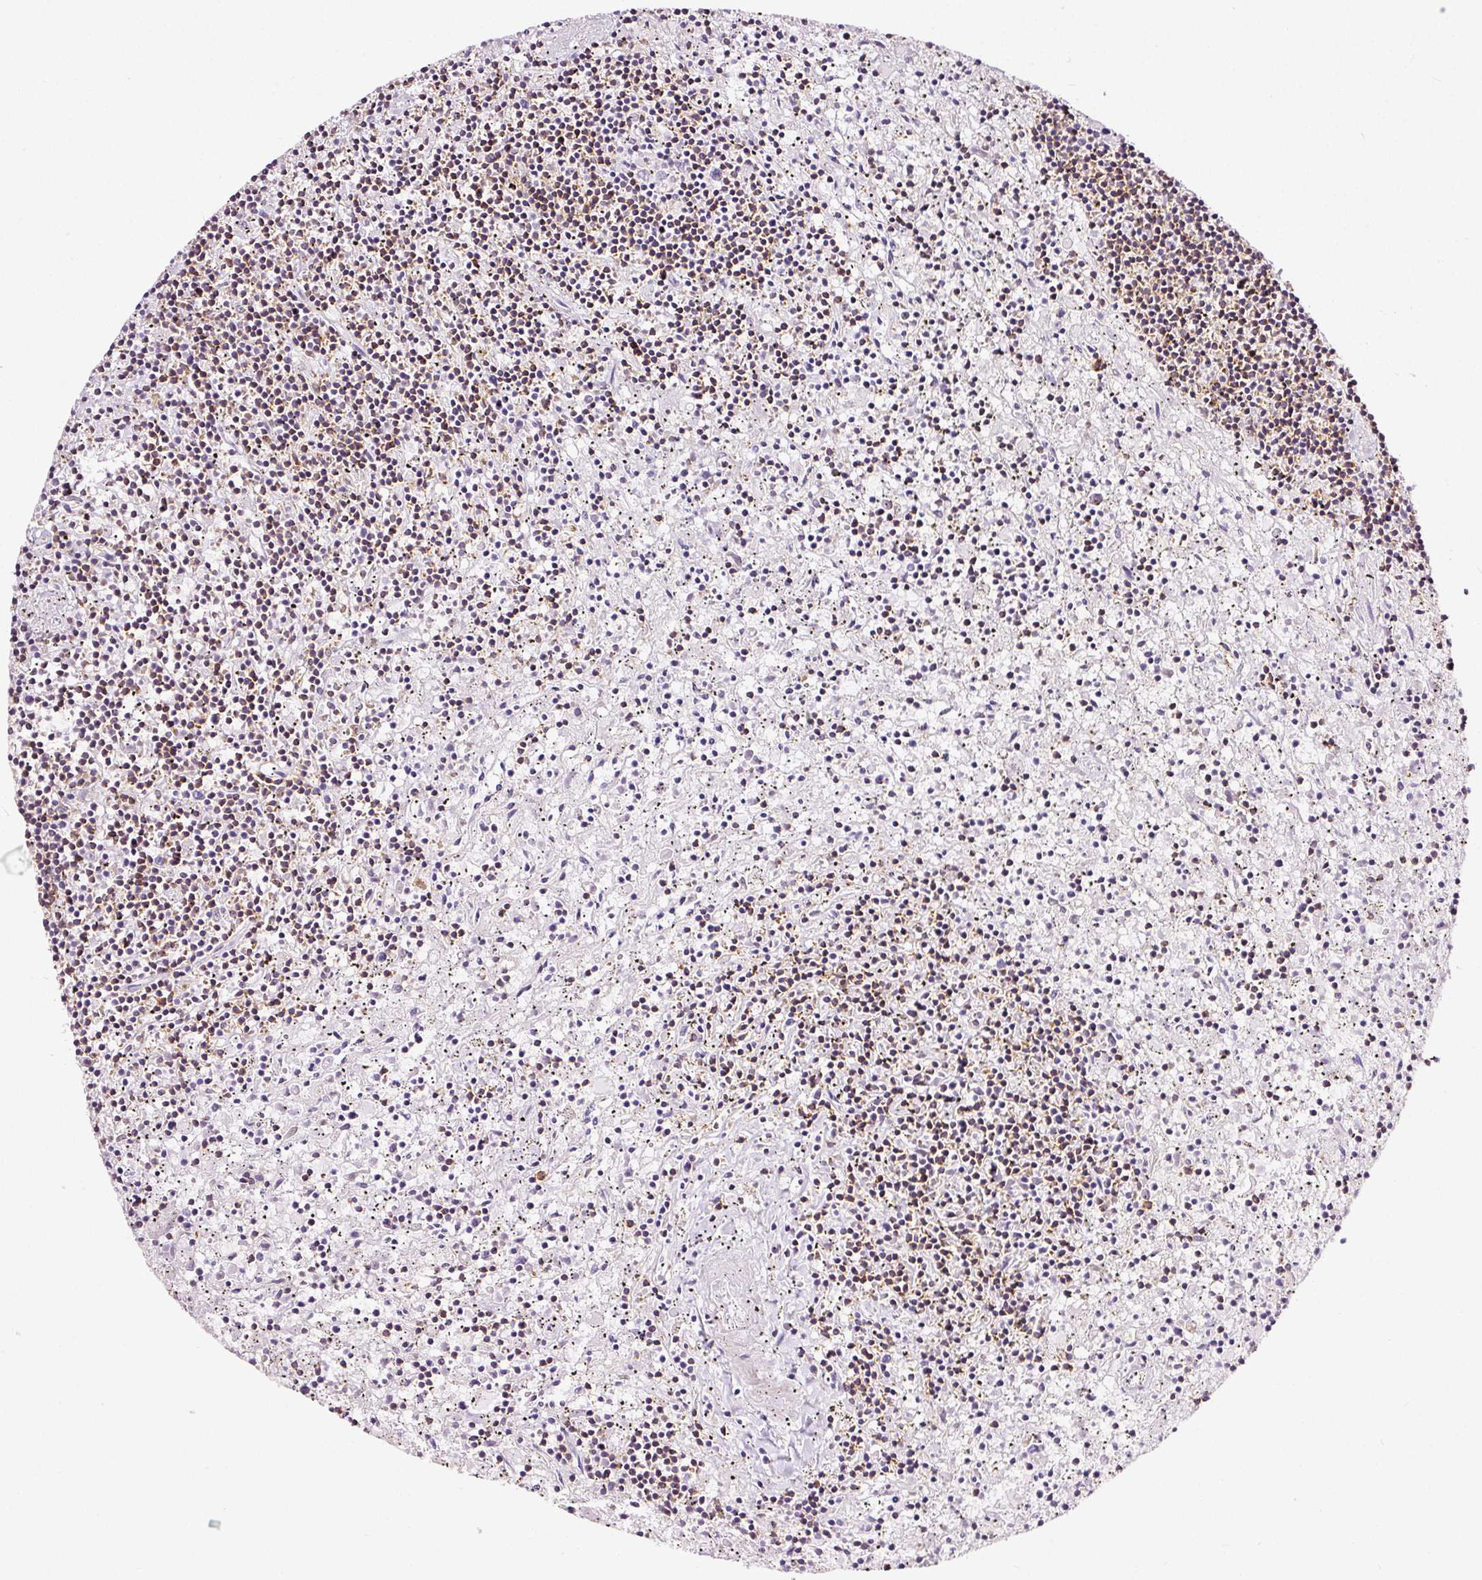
{"staining": {"intensity": "weak", "quantity": "25%-75%", "location": "cytoplasmic/membranous"}, "tissue": "lymphoma", "cell_type": "Tumor cells", "image_type": "cancer", "snomed": [{"axis": "morphology", "description": "Malignant lymphoma, non-Hodgkin's type, Low grade"}, {"axis": "topography", "description": "Spleen"}], "caption": "Brown immunohistochemical staining in lymphoma exhibits weak cytoplasmic/membranous staining in about 25%-75% of tumor cells.", "gene": "CYB561A3", "patient": {"sex": "male", "age": 76}}